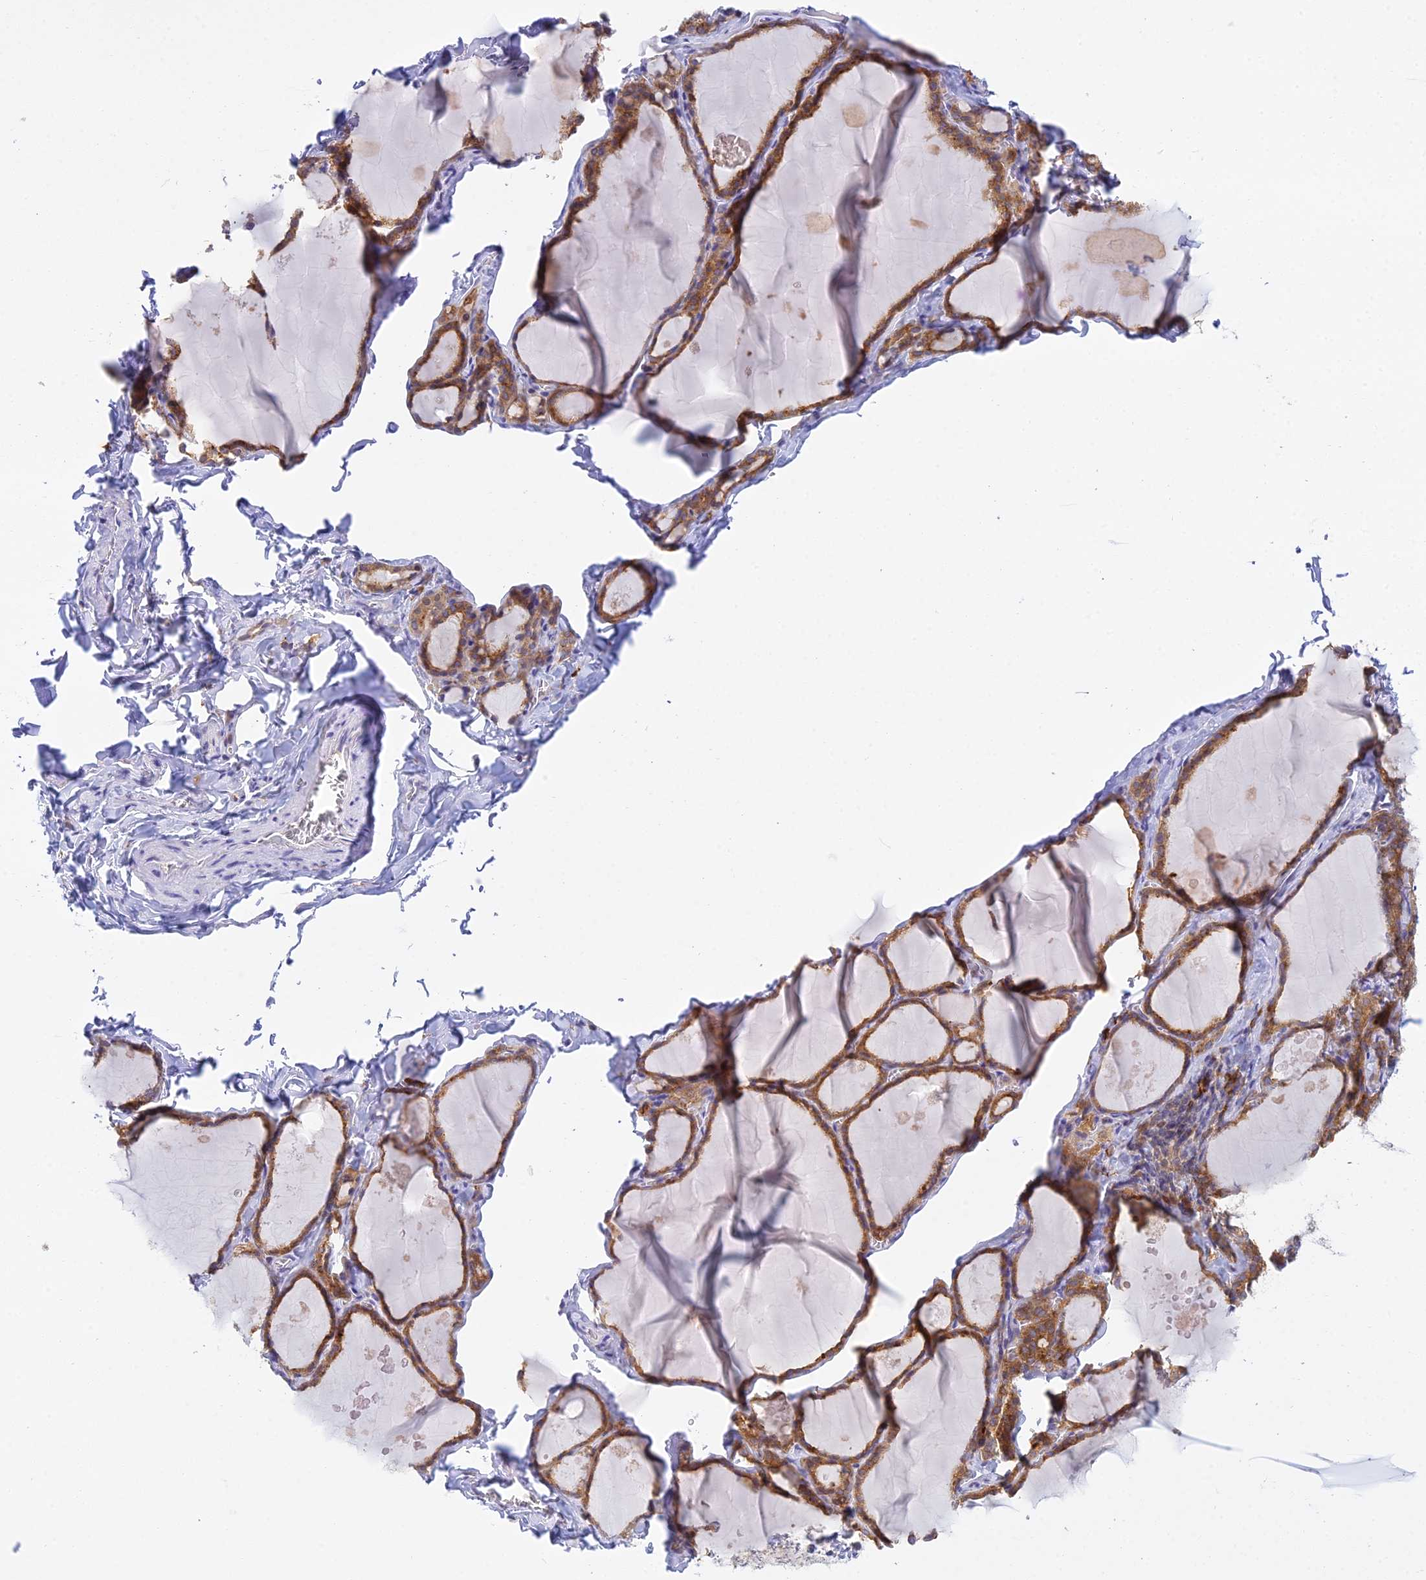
{"staining": {"intensity": "moderate", "quantity": ">75%", "location": "cytoplasmic/membranous"}, "tissue": "thyroid gland", "cell_type": "Glandular cells", "image_type": "normal", "snomed": [{"axis": "morphology", "description": "Normal tissue, NOS"}, {"axis": "topography", "description": "Thyroid gland"}], "caption": "Moderate cytoplasmic/membranous positivity for a protein is appreciated in about >75% of glandular cells of normal thyroid gland using immunohistochemistry.", "gene": "UBE2G1", "patient": {"sex": "male", "age": 56}}